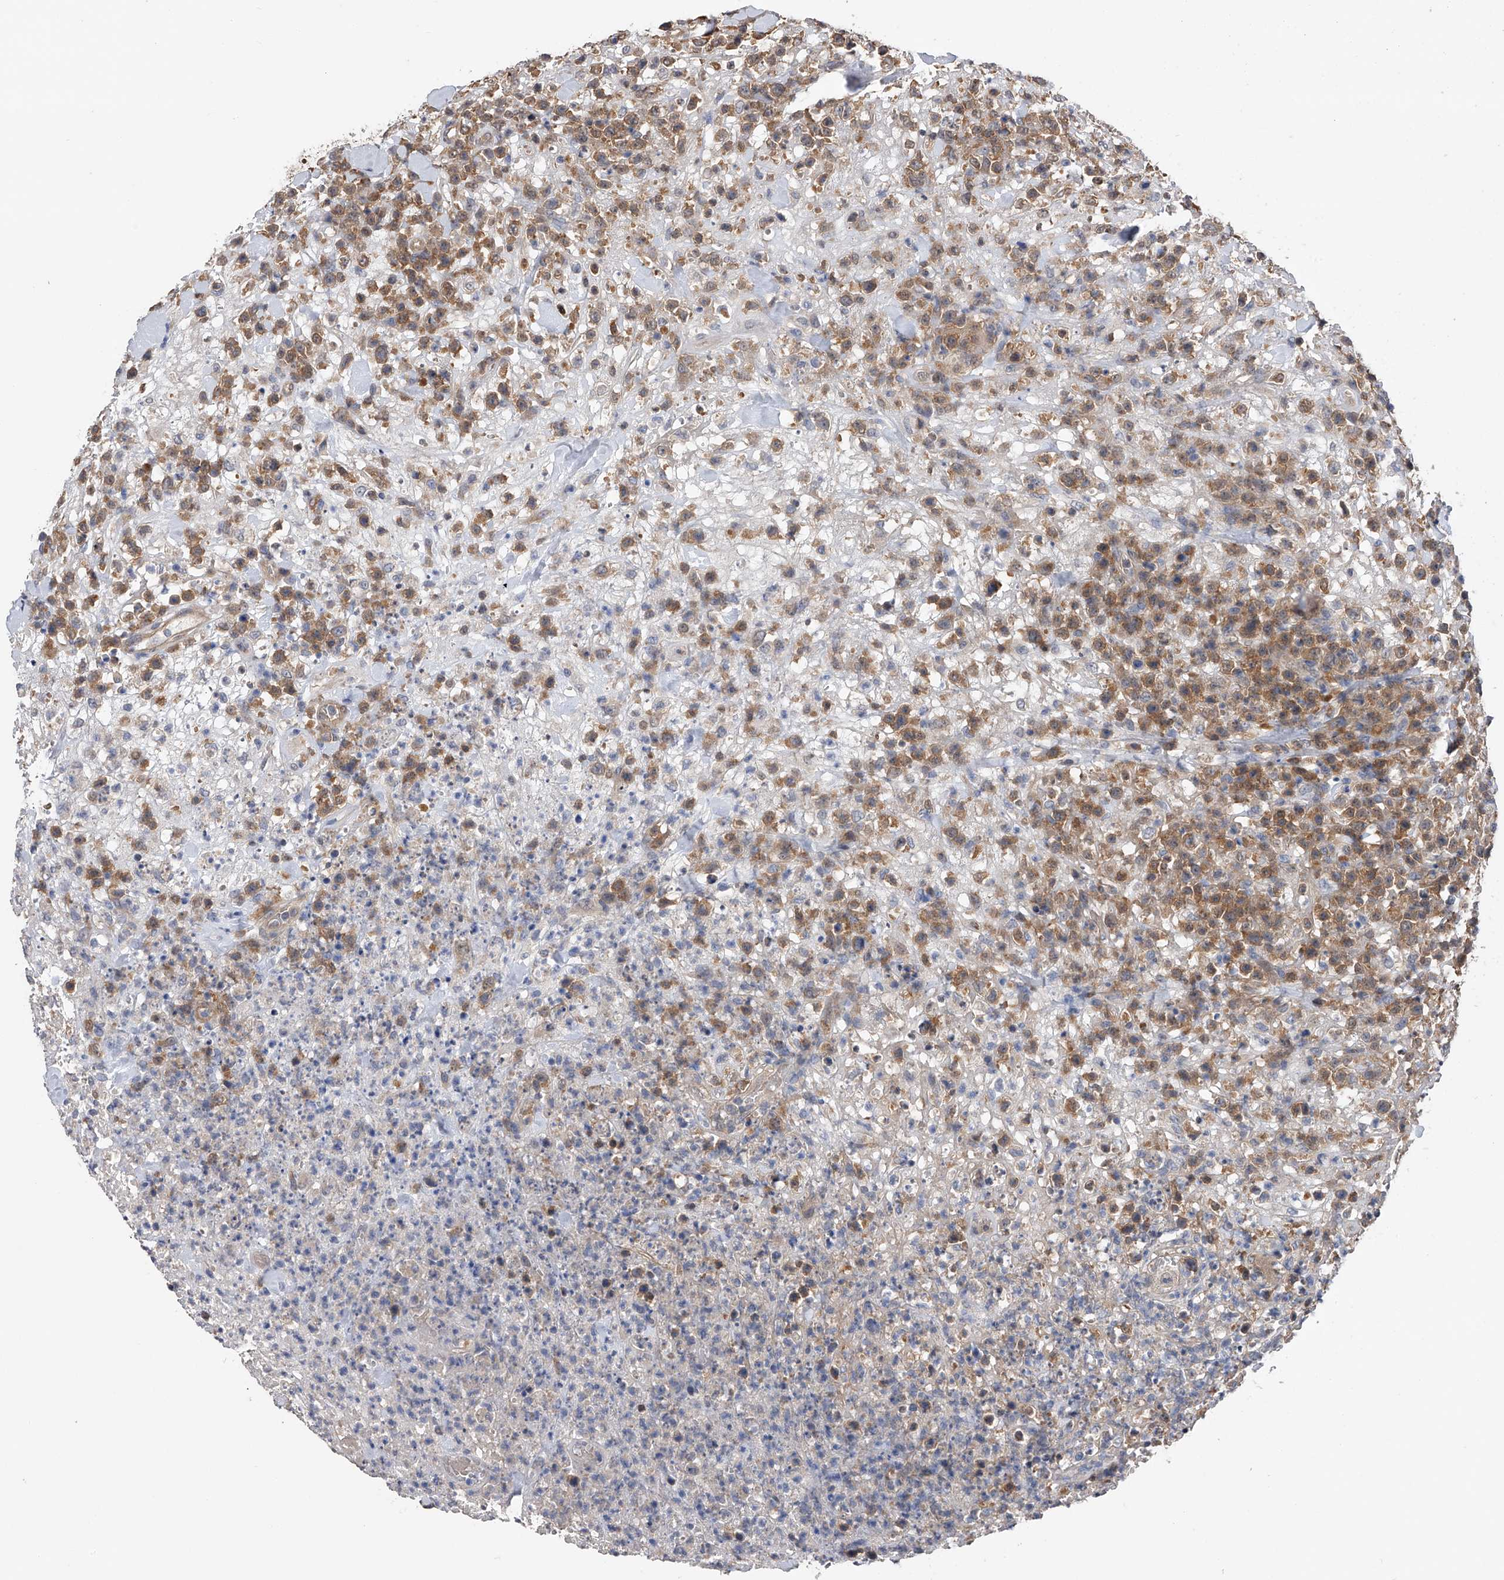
{"staining": {"intensity": "moderate", "quantity": ">75%", "location": "cytoplasmic/membranous"}, "tissue": "lymphoma", "cell_type": "Tumor cells", "image_type": "cancer", "snomed": [{"axis": "morphology", "description": "Malignant lymphoma, non-Hodgkin's type, High grade"}, {"axis": "topography", "description": "Colon"}], "caption": "IHC histopathology image of neoplastic tissue: human malignant lymphoma, non-Hodgkin's type (high-grade) stained using immunohistochemistry (IHC) exhibits medium levels of moderate protein expression localized specifically in the cytoplasmic/membranous of tumor cells, appearing as a cytoplasmic/membranous brown color.", "gene": "CFAP298", "patient": {"sex": "female", "age": 53}}